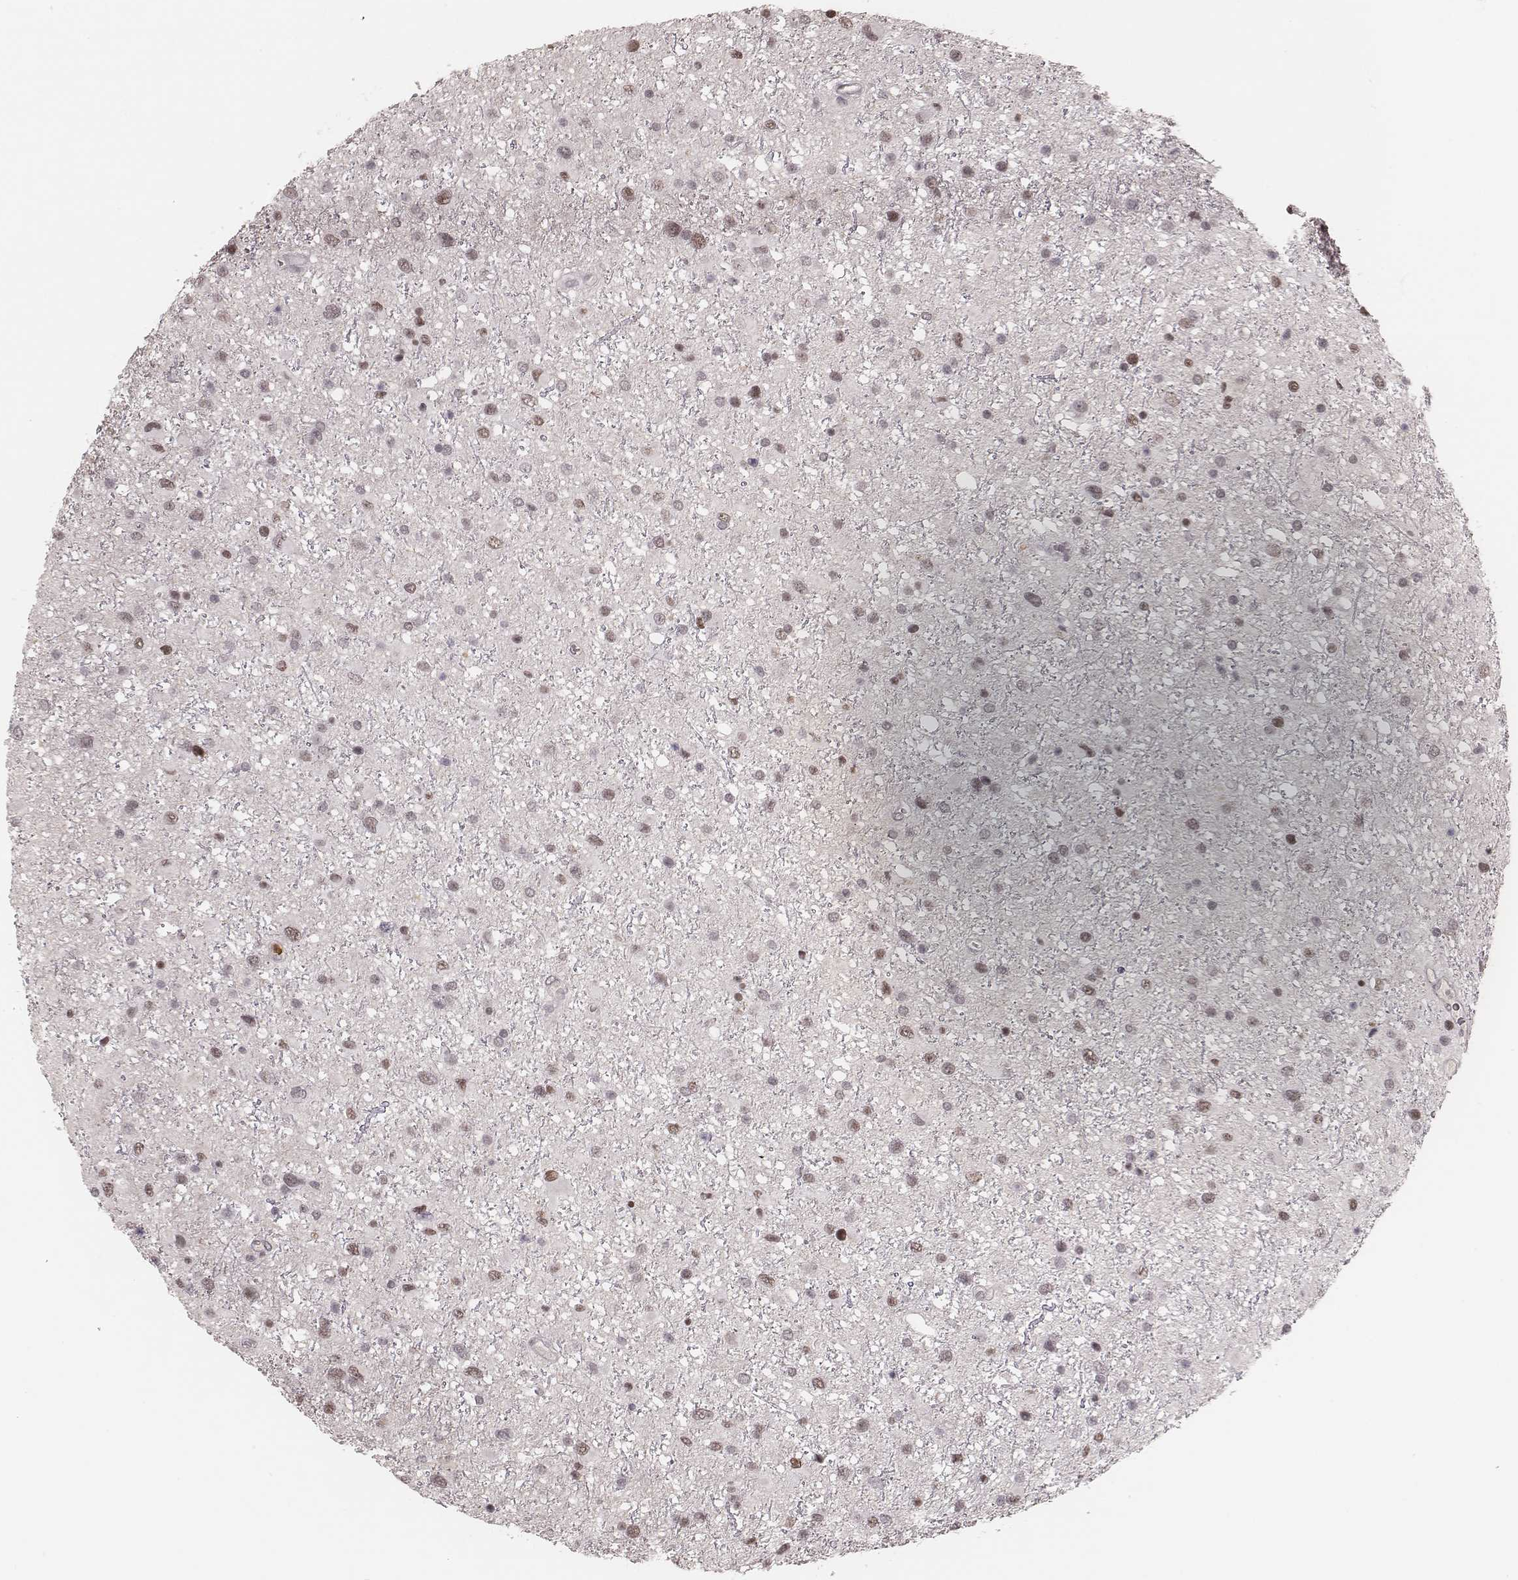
{"staining": {"intensity": "weak", "quantity": "25%-75%", "location": "nuclear"}, "tissue": "glioma", "cell_type": "Tumor cells", "image_type": "cancer", "snomed": [{"axis": "morphology", "description": "Glioma, malignant, Low grade"}, {"axis": "topography", "description": "Brain"}], "caption": "Human malignant glioma (low-grade) stained with a protein marker demonstrates weak staining in tumor cells.", "gene": "KITLG", "patient": {"sex": "female", "age": 32}}